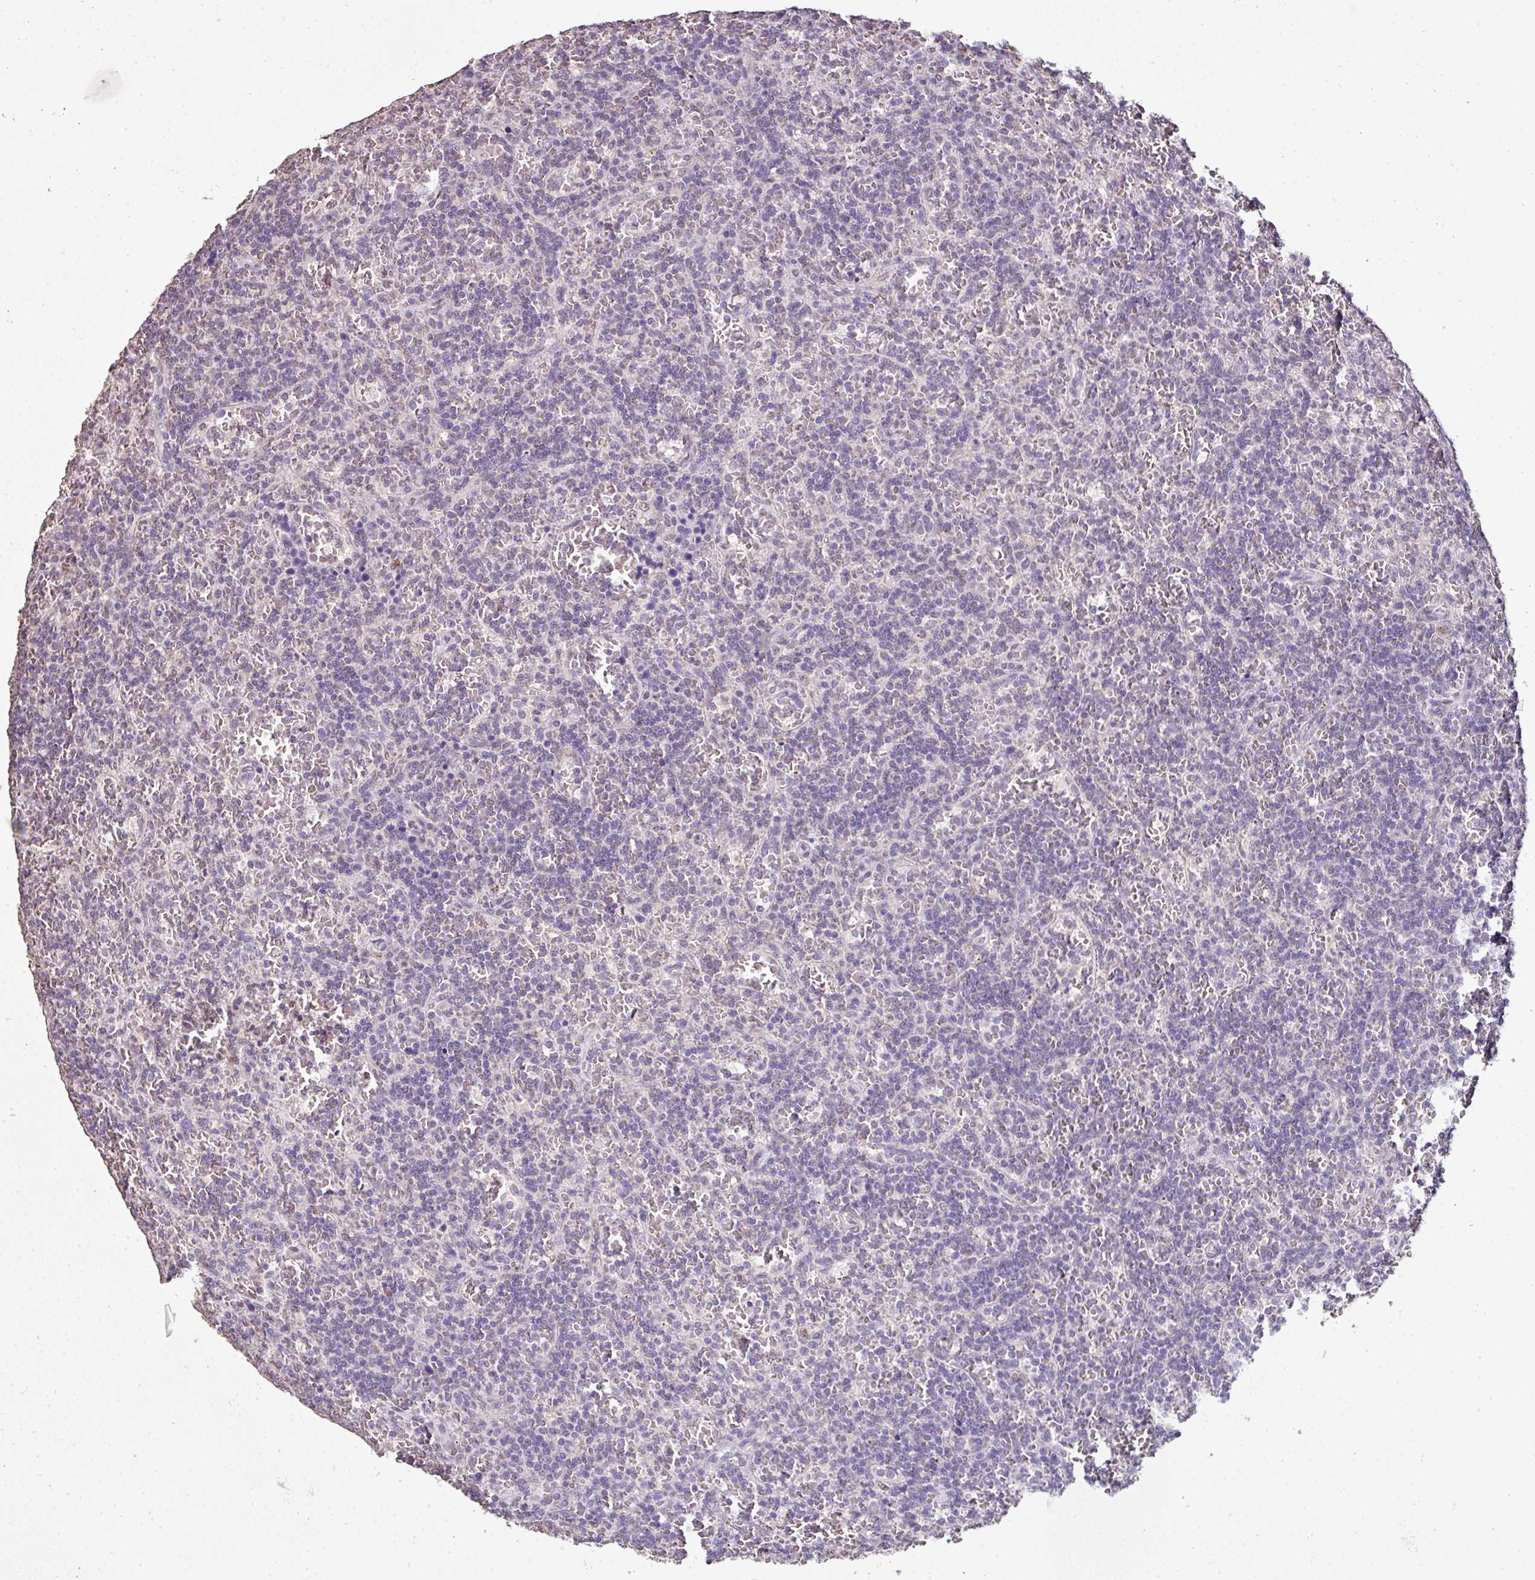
{"staining": {"intensity": "negative", "quantity": "none", "location": "none"}, "tissue": "lymphoma", "cell_type": "Tumor cells", "image_type": "cancer", "snomed": [{"axis": "morphology", "description": "Malignant lymphoma, non-Hodgkin's type, Low grade"}, {"axis": "topography", "description": "Spleen"}], "caption": "A histopathology image of lymphoma stained for a protein exhibits no brown staining in tumor cells. (Brightfield microscopy of DAB (3,3'-diaminobenzidine) immunohistochemistry (IHC) at high magnification).", "gene": "JPH2", "patient": {"sex": "male", "age": 73}}